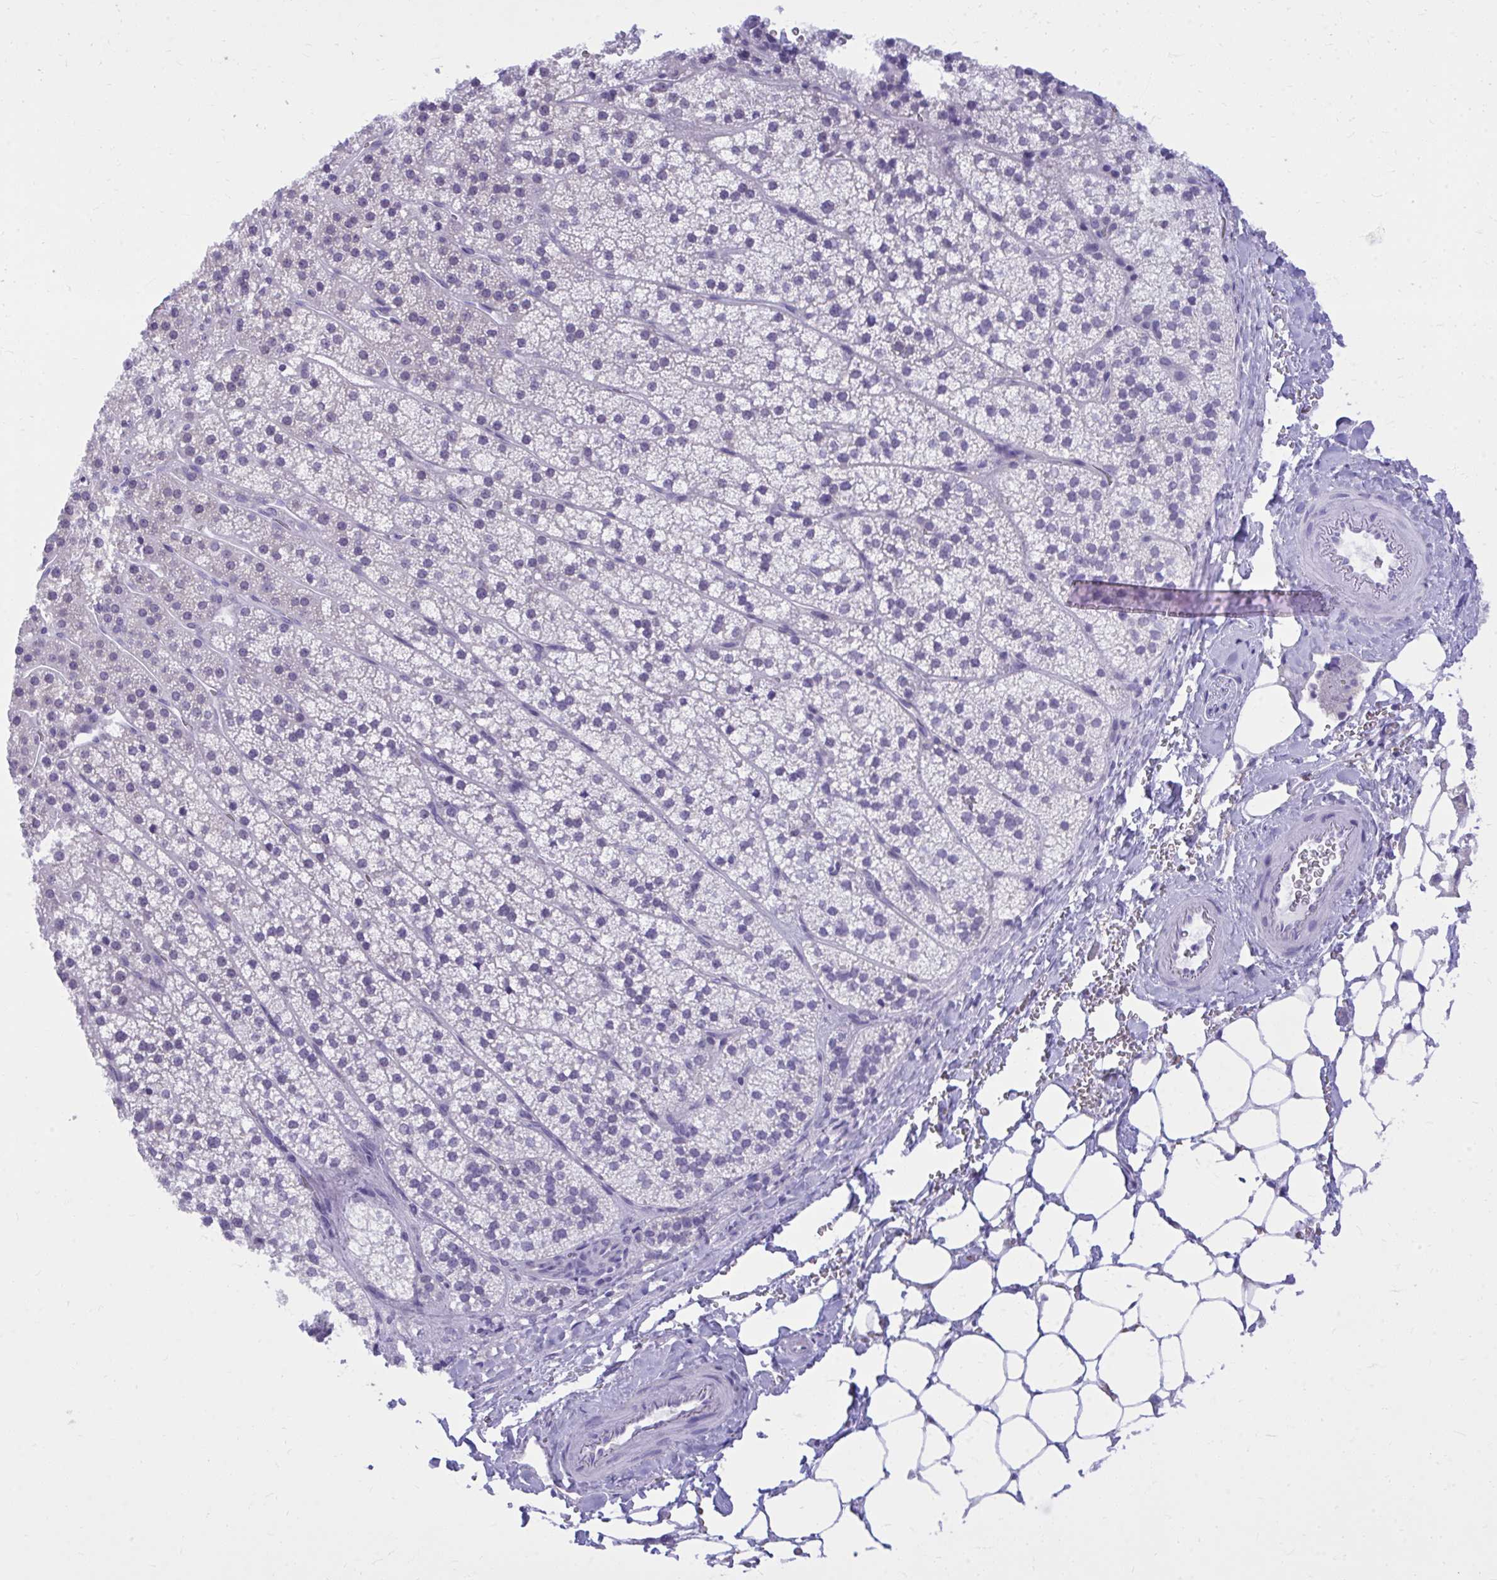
{"staining": {"intensity": "negative", "quantity": "none", "location": "none"}, "tissue": "adrenal gland", "cell_type": "Glandular cells", "image_type": "normal", "snomed": [{"axis": "morphology", "description": "Normal tissue, NOS"}, {"axis": "topography", "description": "Adrenal gland"}], "caption": "This micrograph is of normal adrenal gland stained with immunohistochemistry to label a protein in brown with the nuclei are counter-stained blue. There is no staining in glandular cells.", "gene": "PSD", "patient": {"sex": "male", "age": 53}}